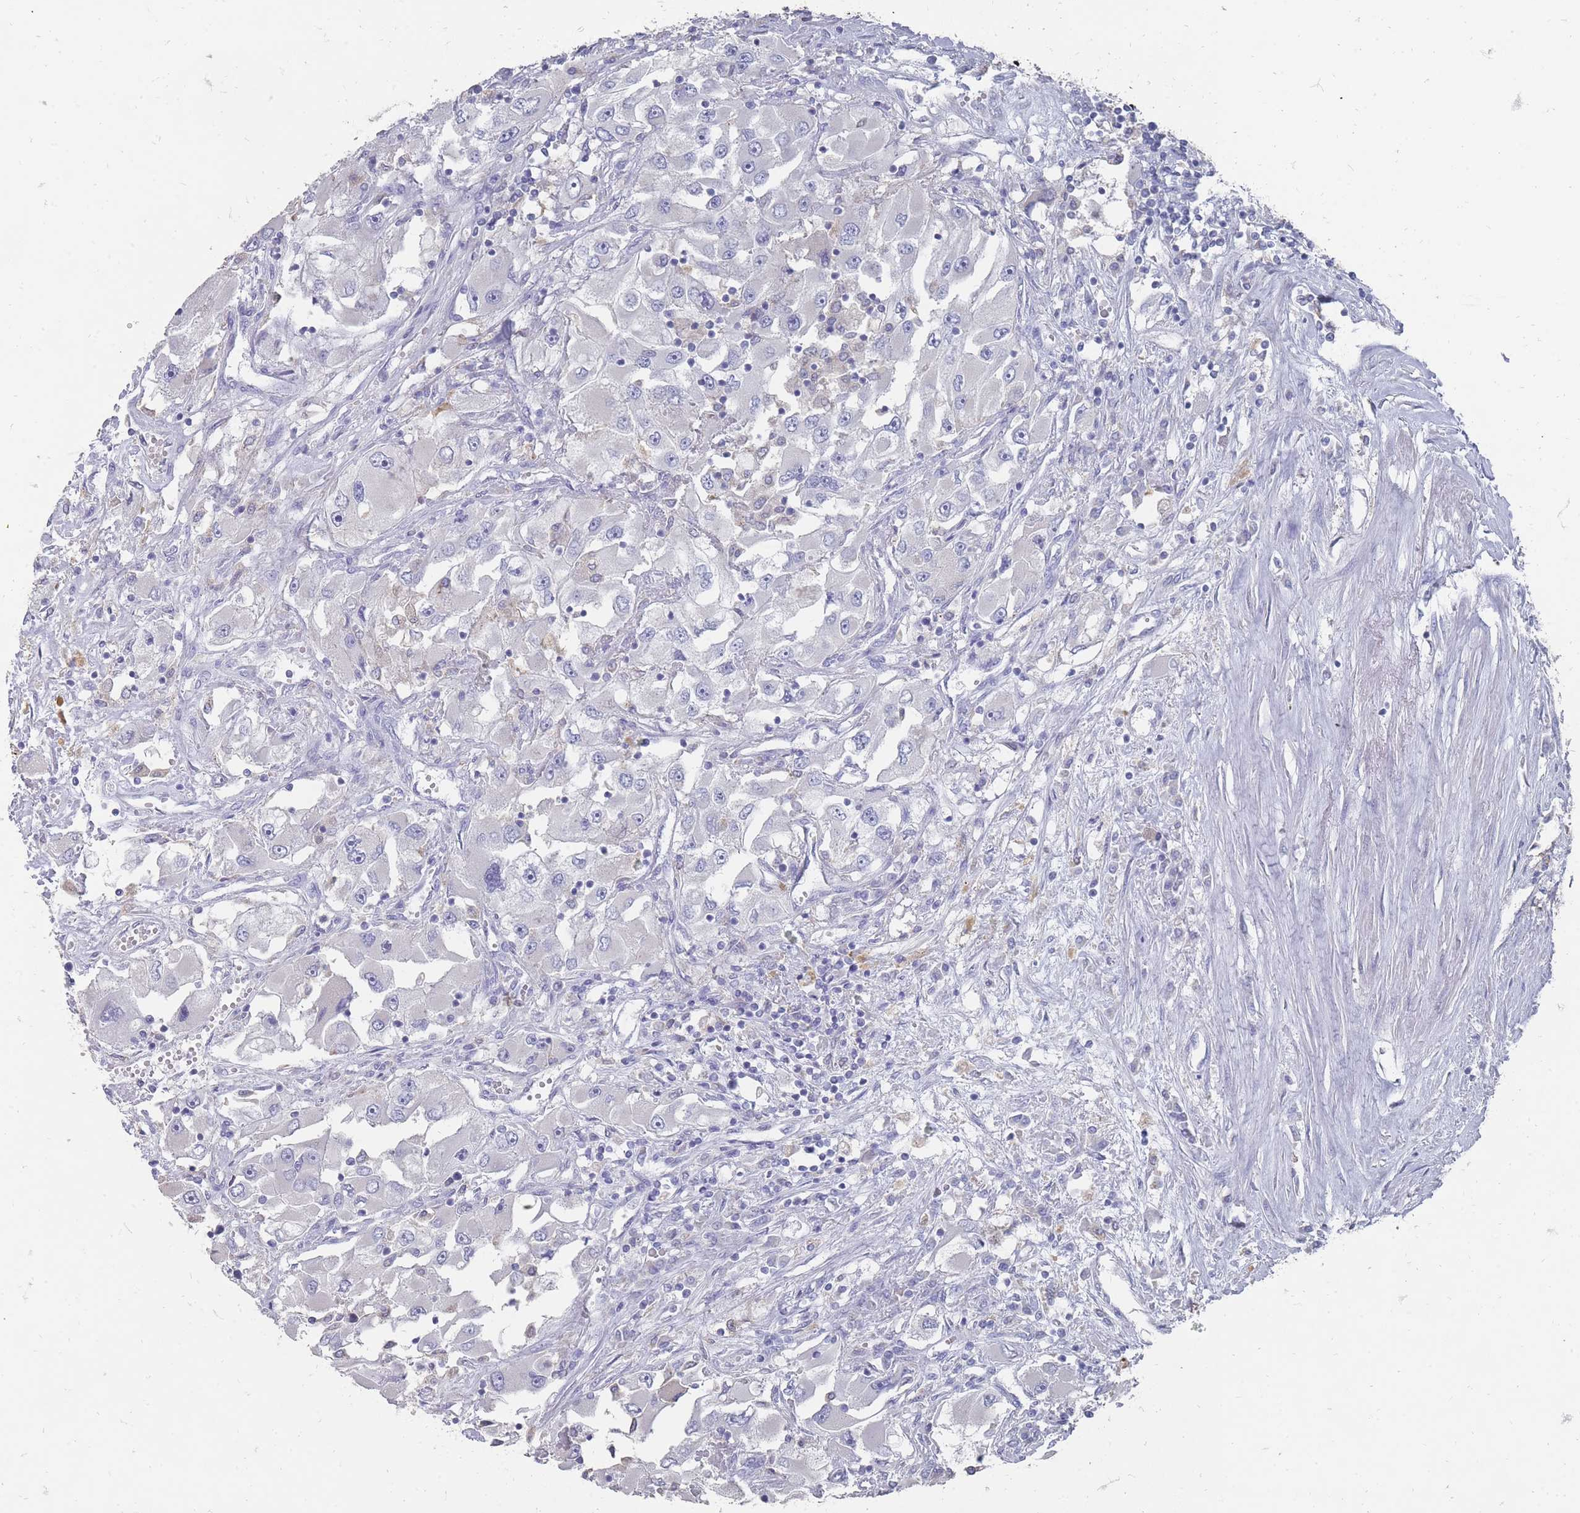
{"staining": {"intensity": "negative", "quantity": "none", "location": "none"}, "tissue": "renal cancer", "cell_type": "Tumor cells", "image_type": "cancer", "snomed": [{"axis": "morphology", "description": "Adenocarcinoma, NOS"}, {"axis": "topography", "description": "Kidney"}], "caption": "Human renal cancer stained for a protein using immunohistochemistry shows no positivity in tumor cells.", "gene": "OTULINL", "patient": {"sex": "female", "age": 52}}